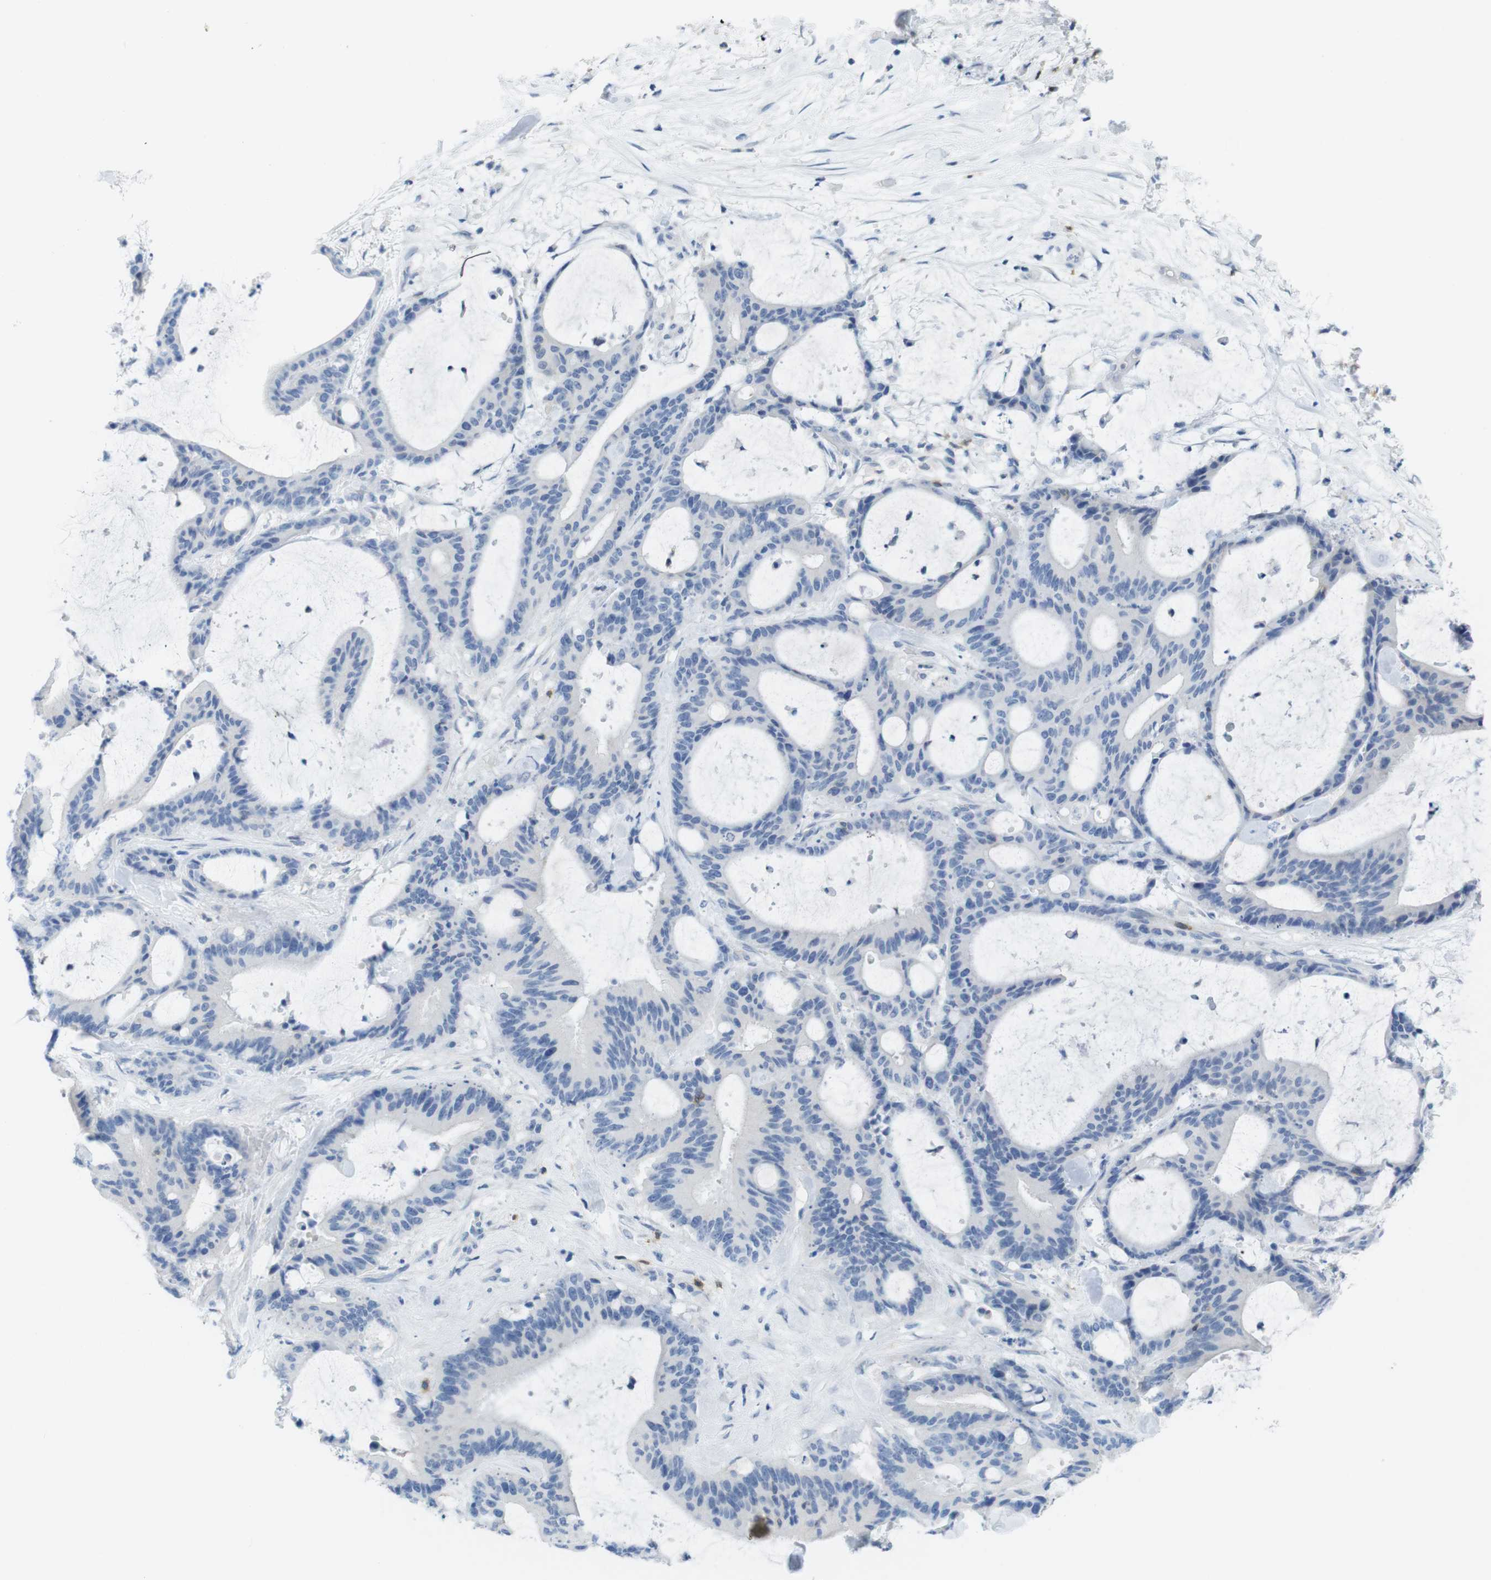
{"staining": {"intensity": "negative", "quantity": "none", "location": "none"}, "tissue": "liver cancer", "cell_type": "Tumor cells", "image_type": "cancer", "snomed": [{"axis": "morphology", "description": "Cholangiocarcinoma"}, {"axis": "topography", "description": "Liver"}], "caption": "Tumor cells show no significant staining in liver cholangiocarcinoma. (IHC, brightfield microscopy, high magnification).", "gene": "CD5", "patient": {"sex": "female", "age": 73}}